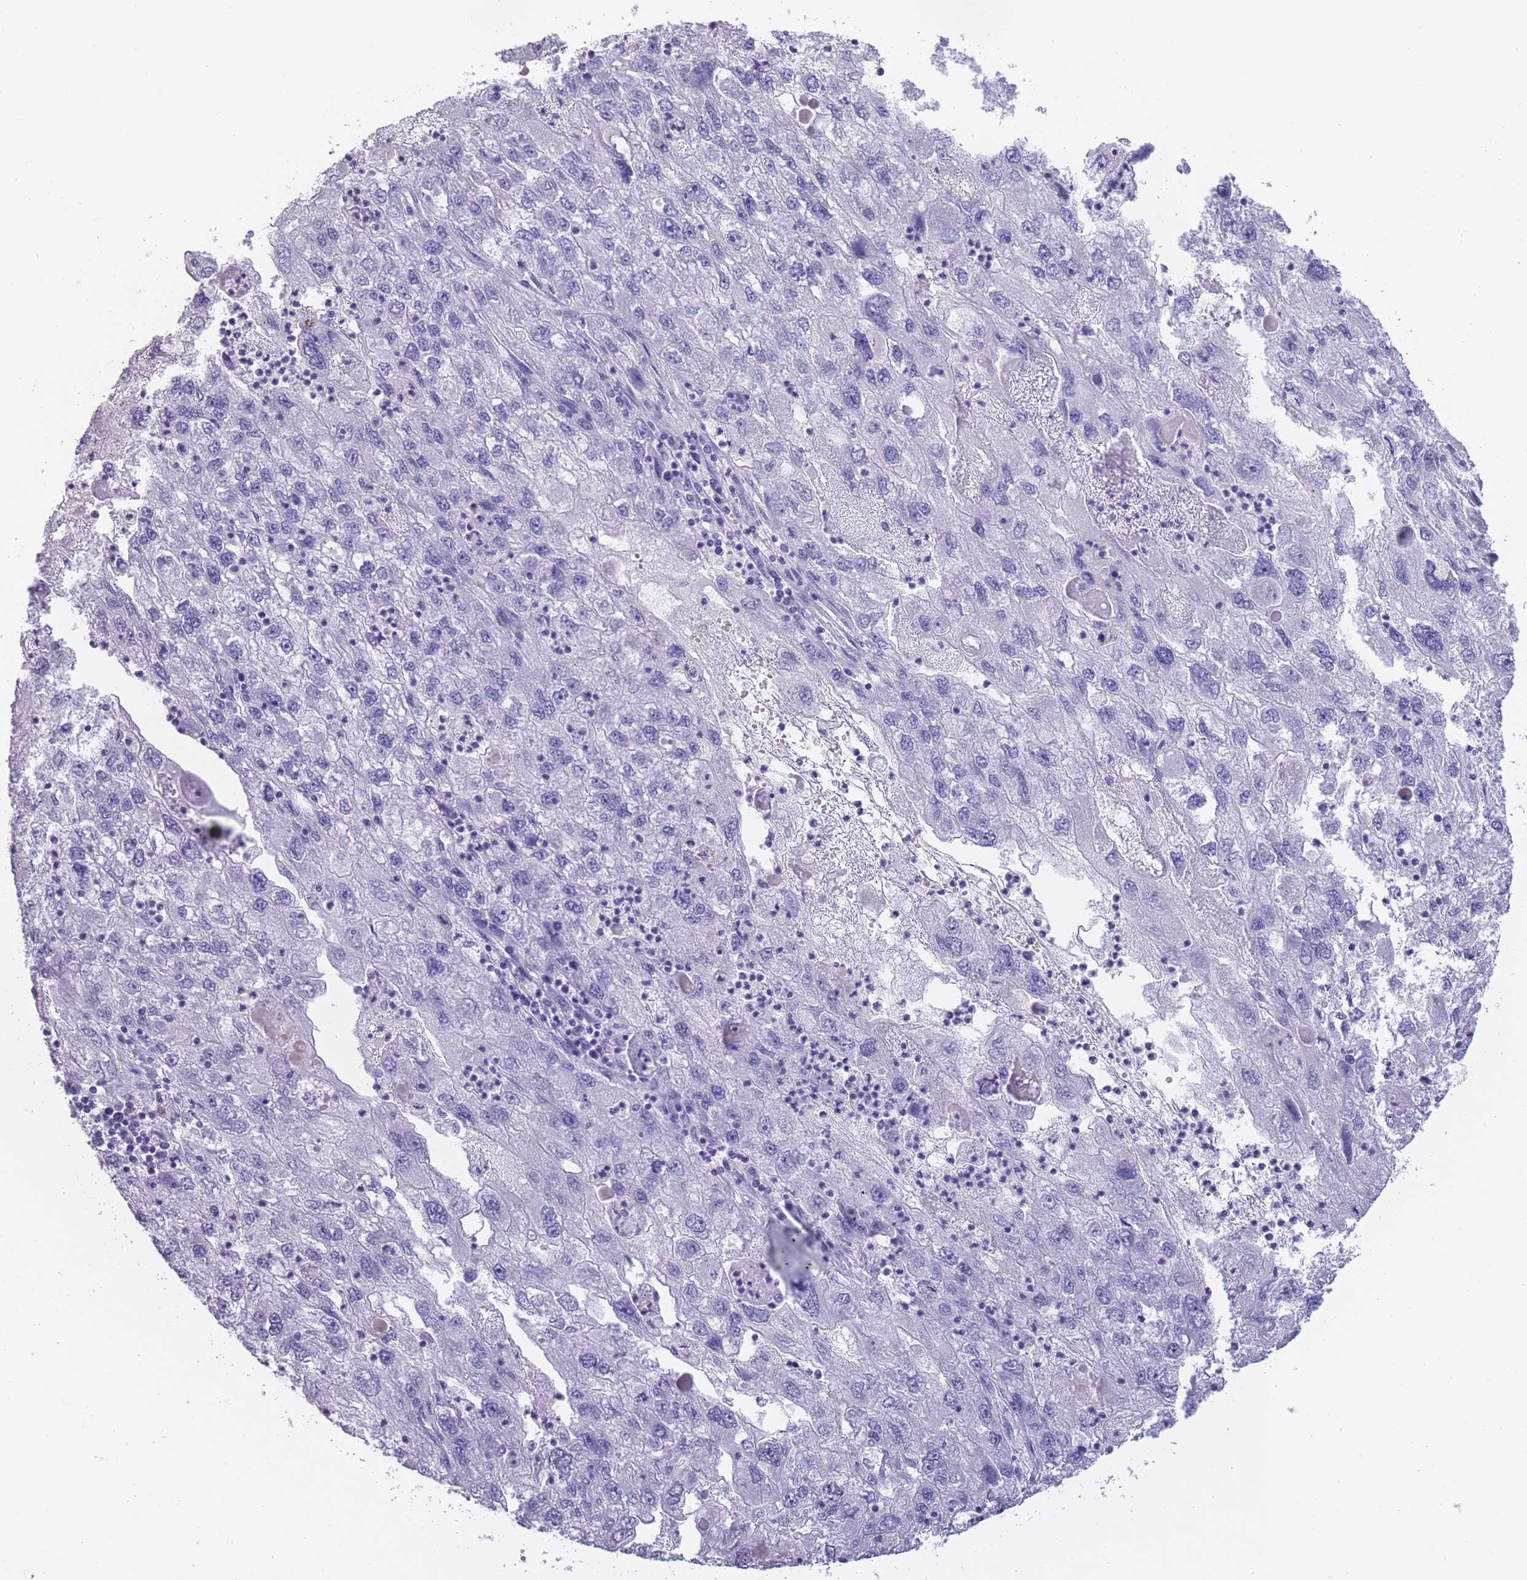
{"staining": {"intensity": "negative", "quantity": "none", "location": "none"}, "tissue": "endometrial cancer", "cell_type": "Tumor cells", "image_type": "cancer", "snomed": [{"axis": "morphology", "description": "Adenocarcinoma, NOS"}, {"axis": "topography", "description": "Endometrium"}], "caption": "A photomicrograph of adenocarcinoma (endometrial) stained for a protein exhibits no brown staining in tumor cells.", "gene": "DCANP1", "patient": {"sex": "female", "age": 49}}